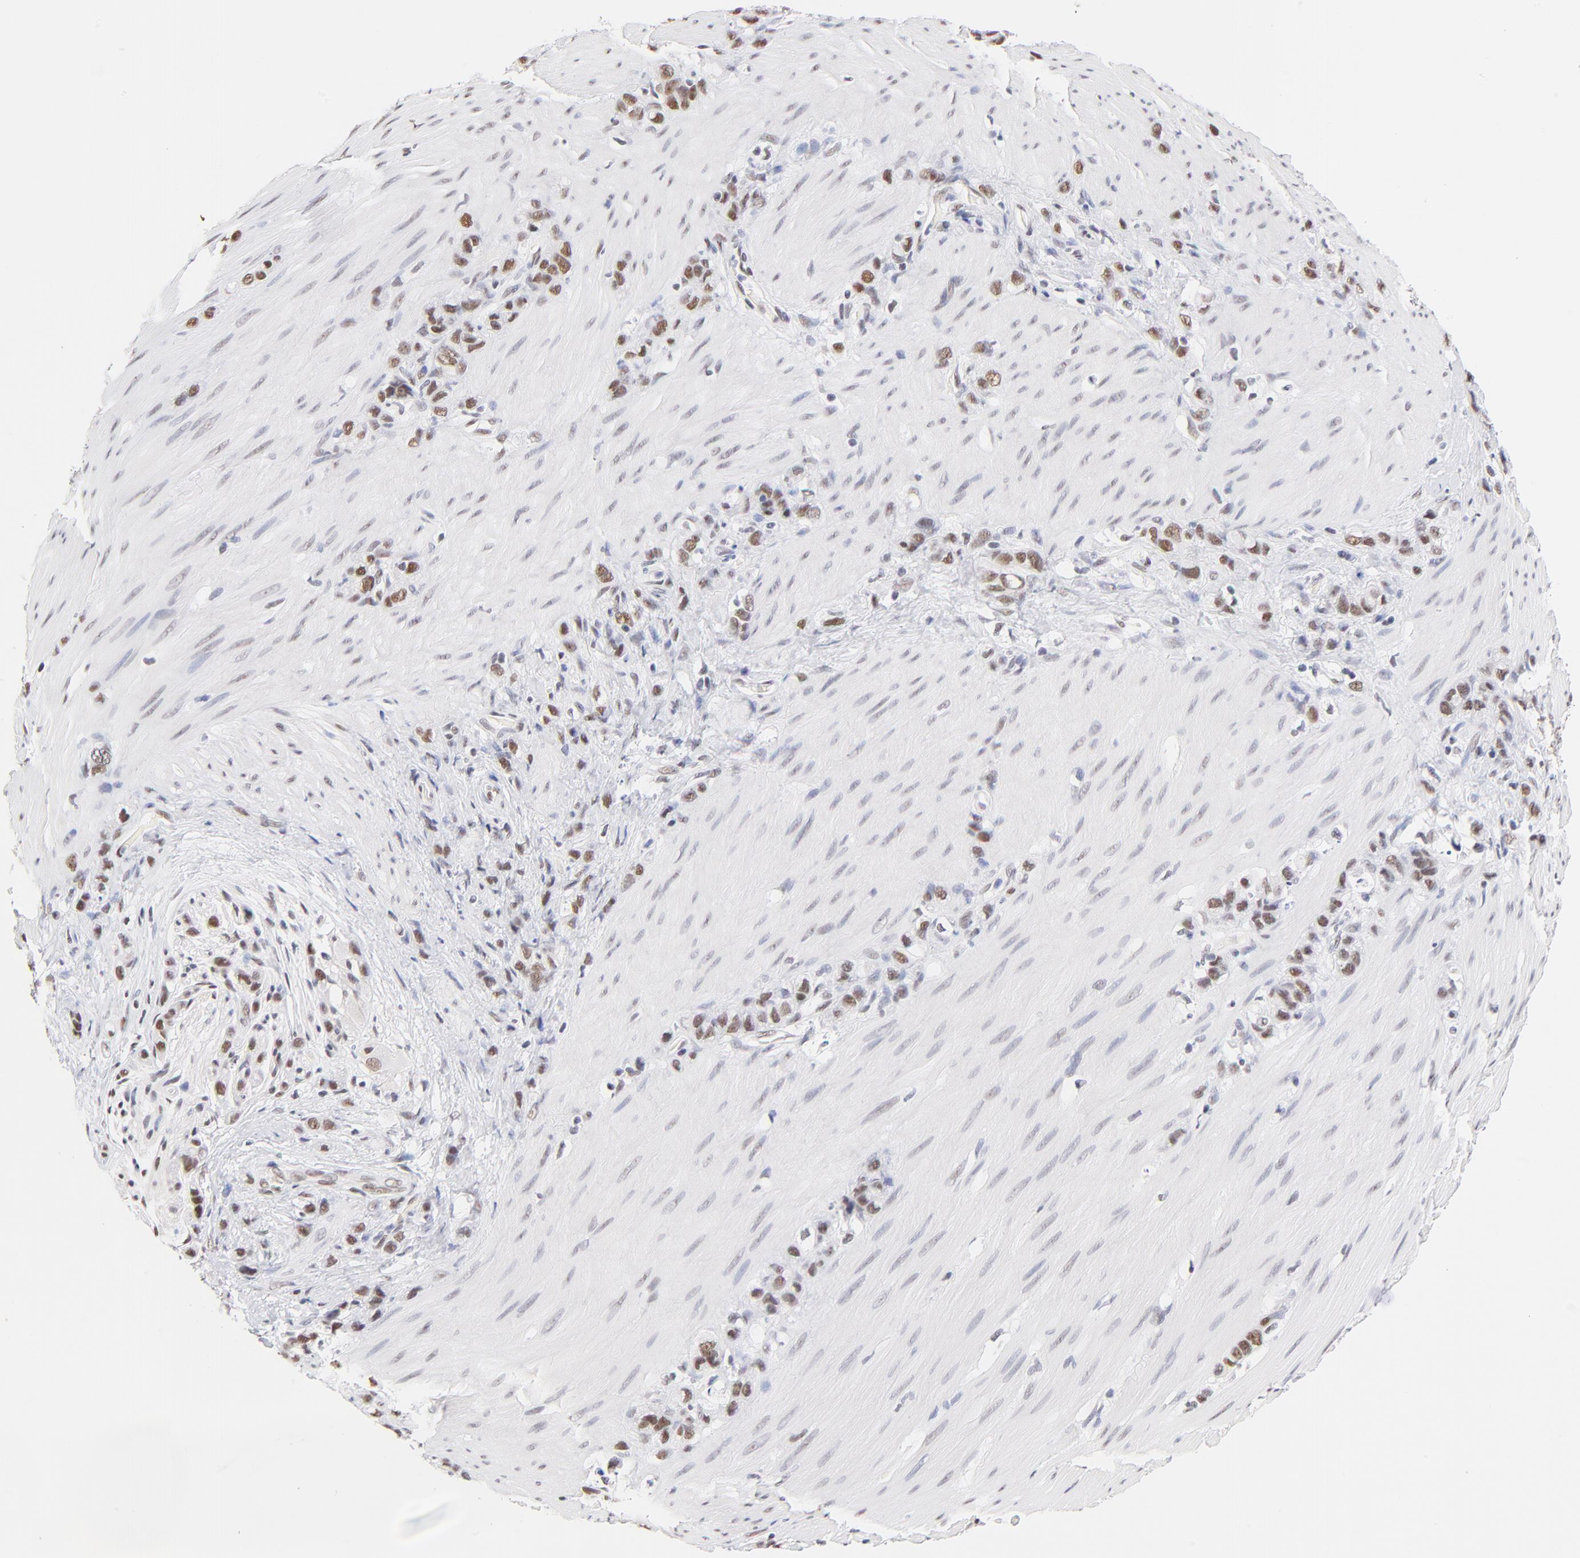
{"staining": {"intensity": "moderate", "quantity": ">75%", "location": "nuclear"}, "tissue": "stomach cancer", "cell_type": "Tumor cells", "image_type": "cancer", "snomed": [{"axis": "morphology", "description": "Normal tissue, NOS"}, {"axis": "morphology", "description": "Adenocarcinoma, NOS"}, {"axis": "morphology", "description": "Adenocarcinoma, High grade"}, {"axis": "topography", "description": "Stomach, upper"}, {"axis": "topography", "description": "Stomach"}], "caption": "There is medium levels of moderate nuclear staining in tumor cells of stomach cancer (high-grade adenocarcinoma), as demonstrated by immunohistochemical staining (brown color).", "gene": "ZNF74", "patient": {"sex": "female", "age": 65}}